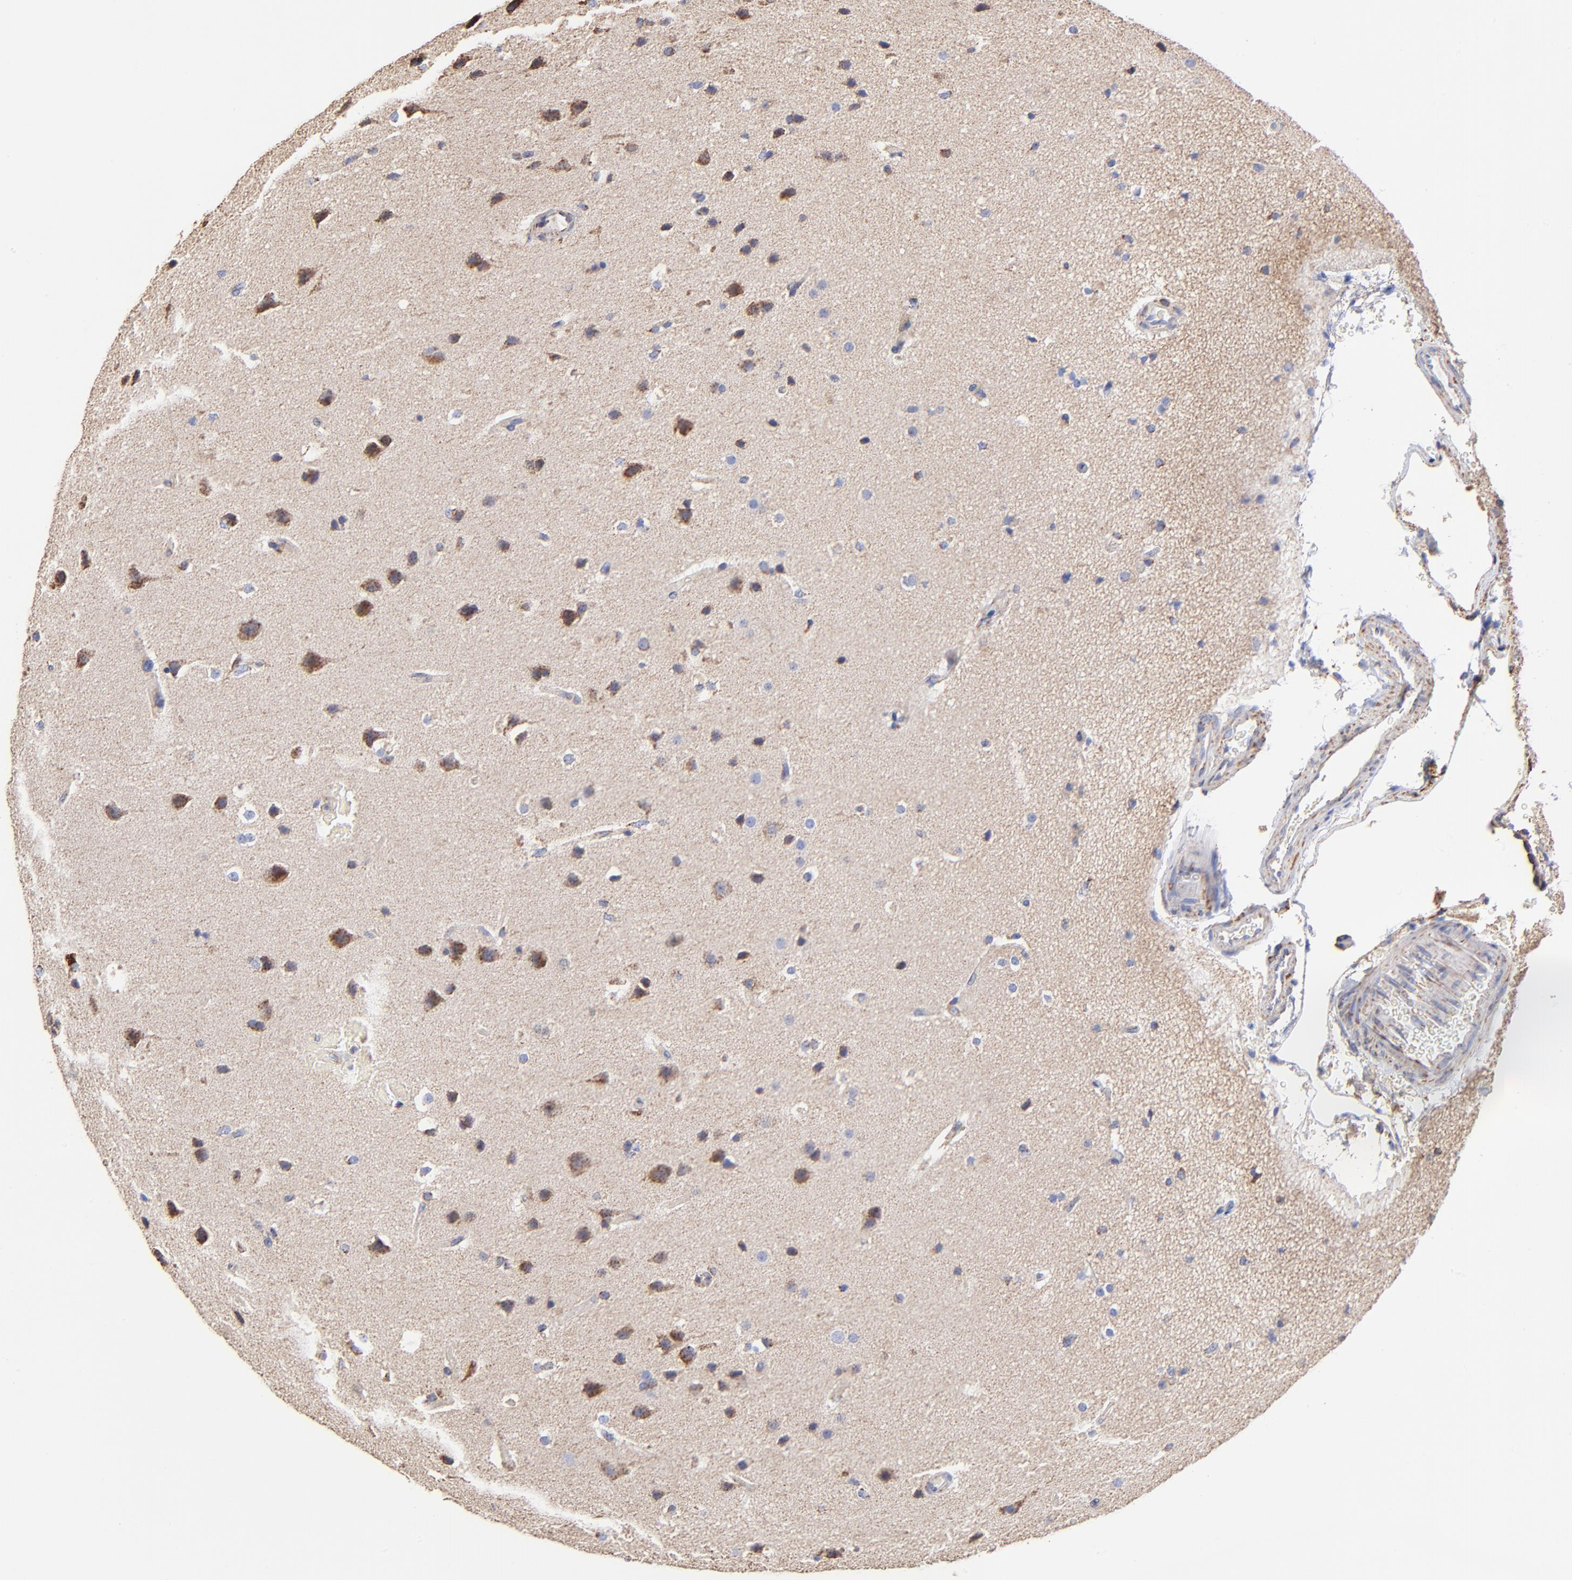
{"staining": {"intensity": "moderate", "quantity": "25%-75%", "location": "cytoplasmic/membranous"}, "tissue": "glioma", "cell_type": "Tumor cells", "image_type": "cancer", "snomed": [{"axis": "morphology", "description": "Glioma, malignant, Low grade"}, {"axis": "topography", "description": "Cerebral cortex"}], "caption": "Immunohistochemistry (IHC) staining of glioma, which shows medium levels of moderate cytoplasmic/membranous staining in about 25%-75% of tumor cells indicating moderate cytoplasmic/membranous protein staining. The staining was performed using DAB (brown) for protein detection and nuclei were counterstained in hematoxylin (blue).", "gene": "PHB1", "patient": {"sex": "female", "age": 47}}